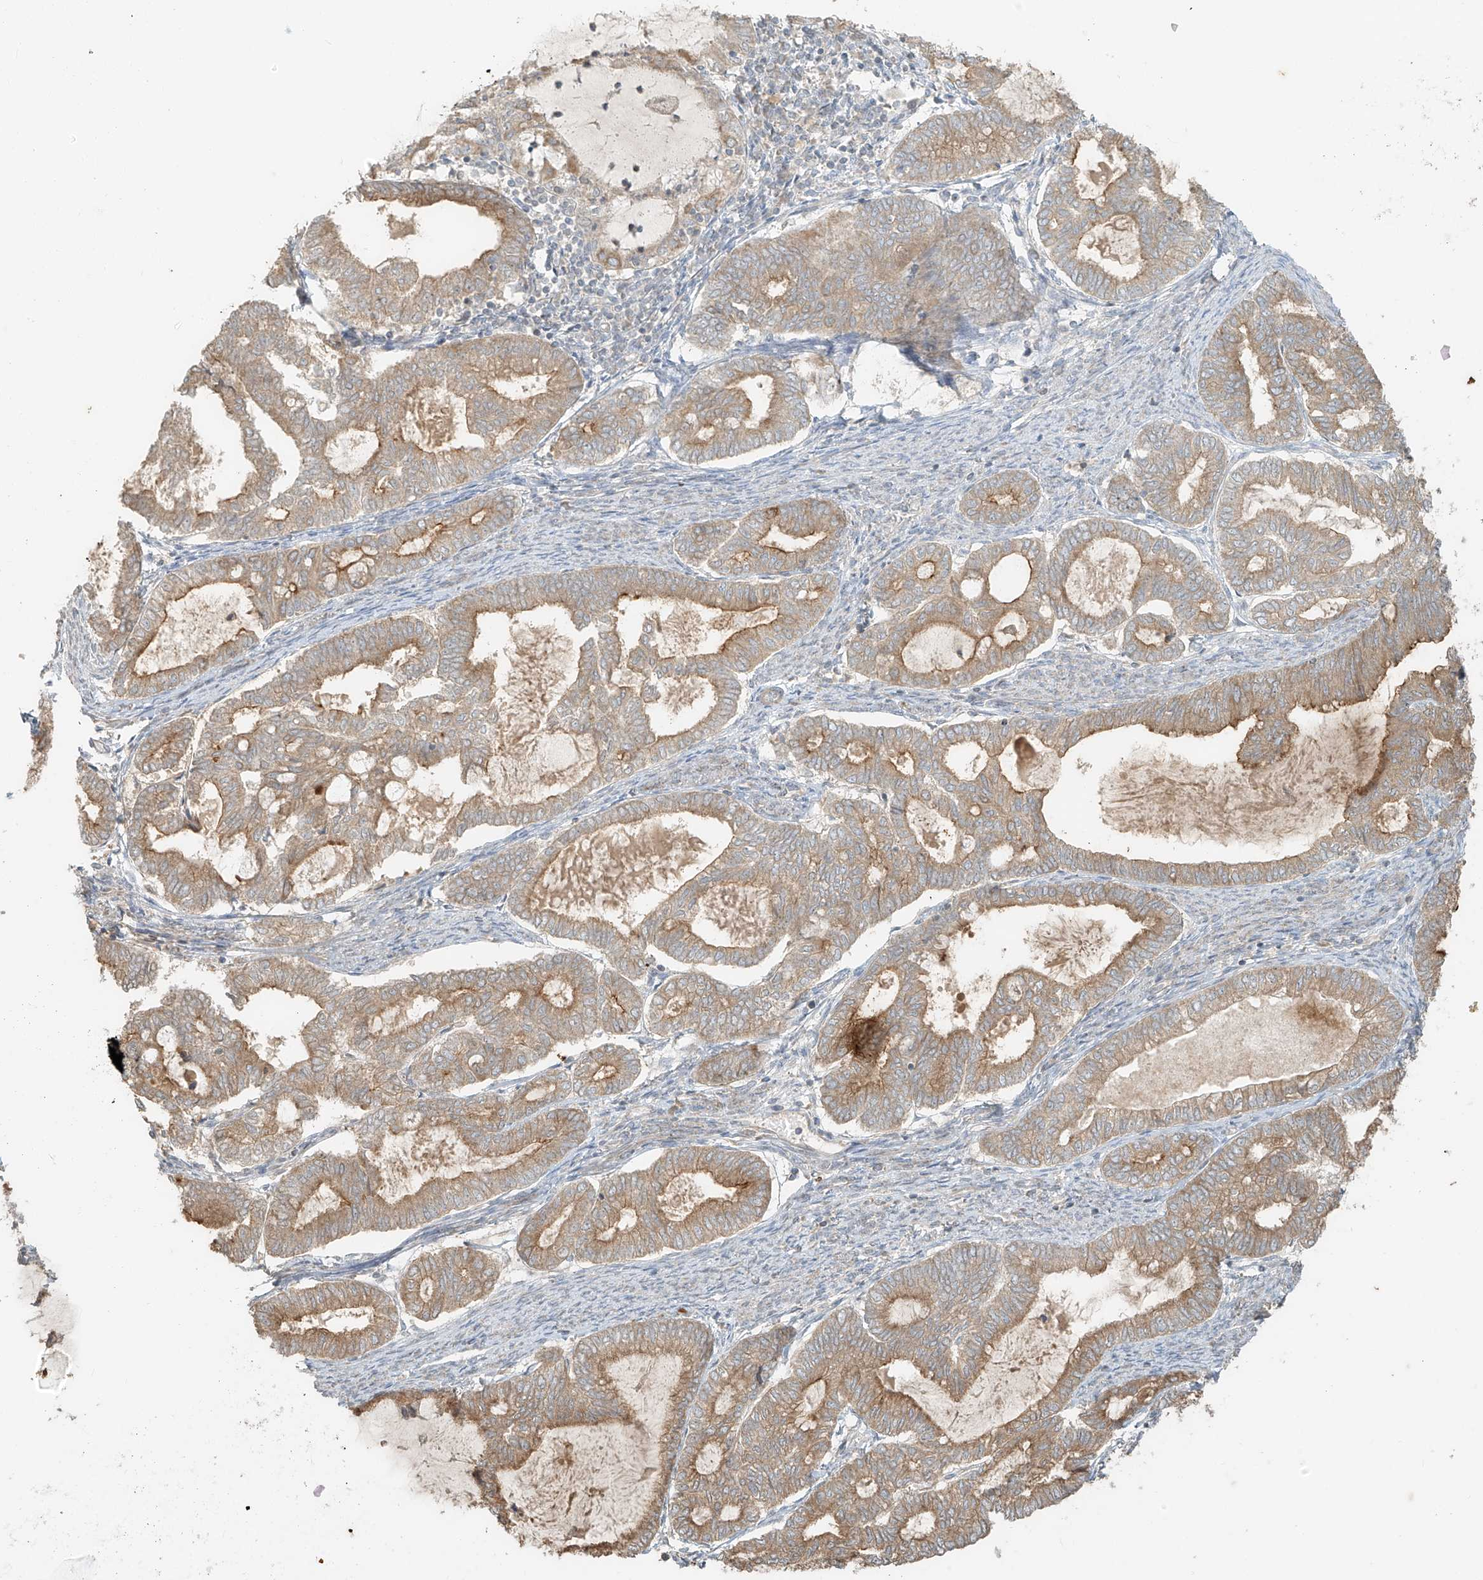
{"staining": {"intensity": "weak", "quantity": ">75%", "location": "cytoplasmic/membranous"}, "tissue": "endometrial cancer", "cell_type": "Tumor cells", "image_type": "cancer", "snomed": [{"axis": "morphology", "description": "Adenocarcinoma, NOS"}, {"axis": "topography", "description": "Endometrium"}], "caption": "Endometrial cancer (adenocarcinoma) tissue exhibits weak cytoplasmic/membranous staining in about >75% of tumor cells", "gene": "ANKZF1", "patient": {"sex": "female", "age": 79}}